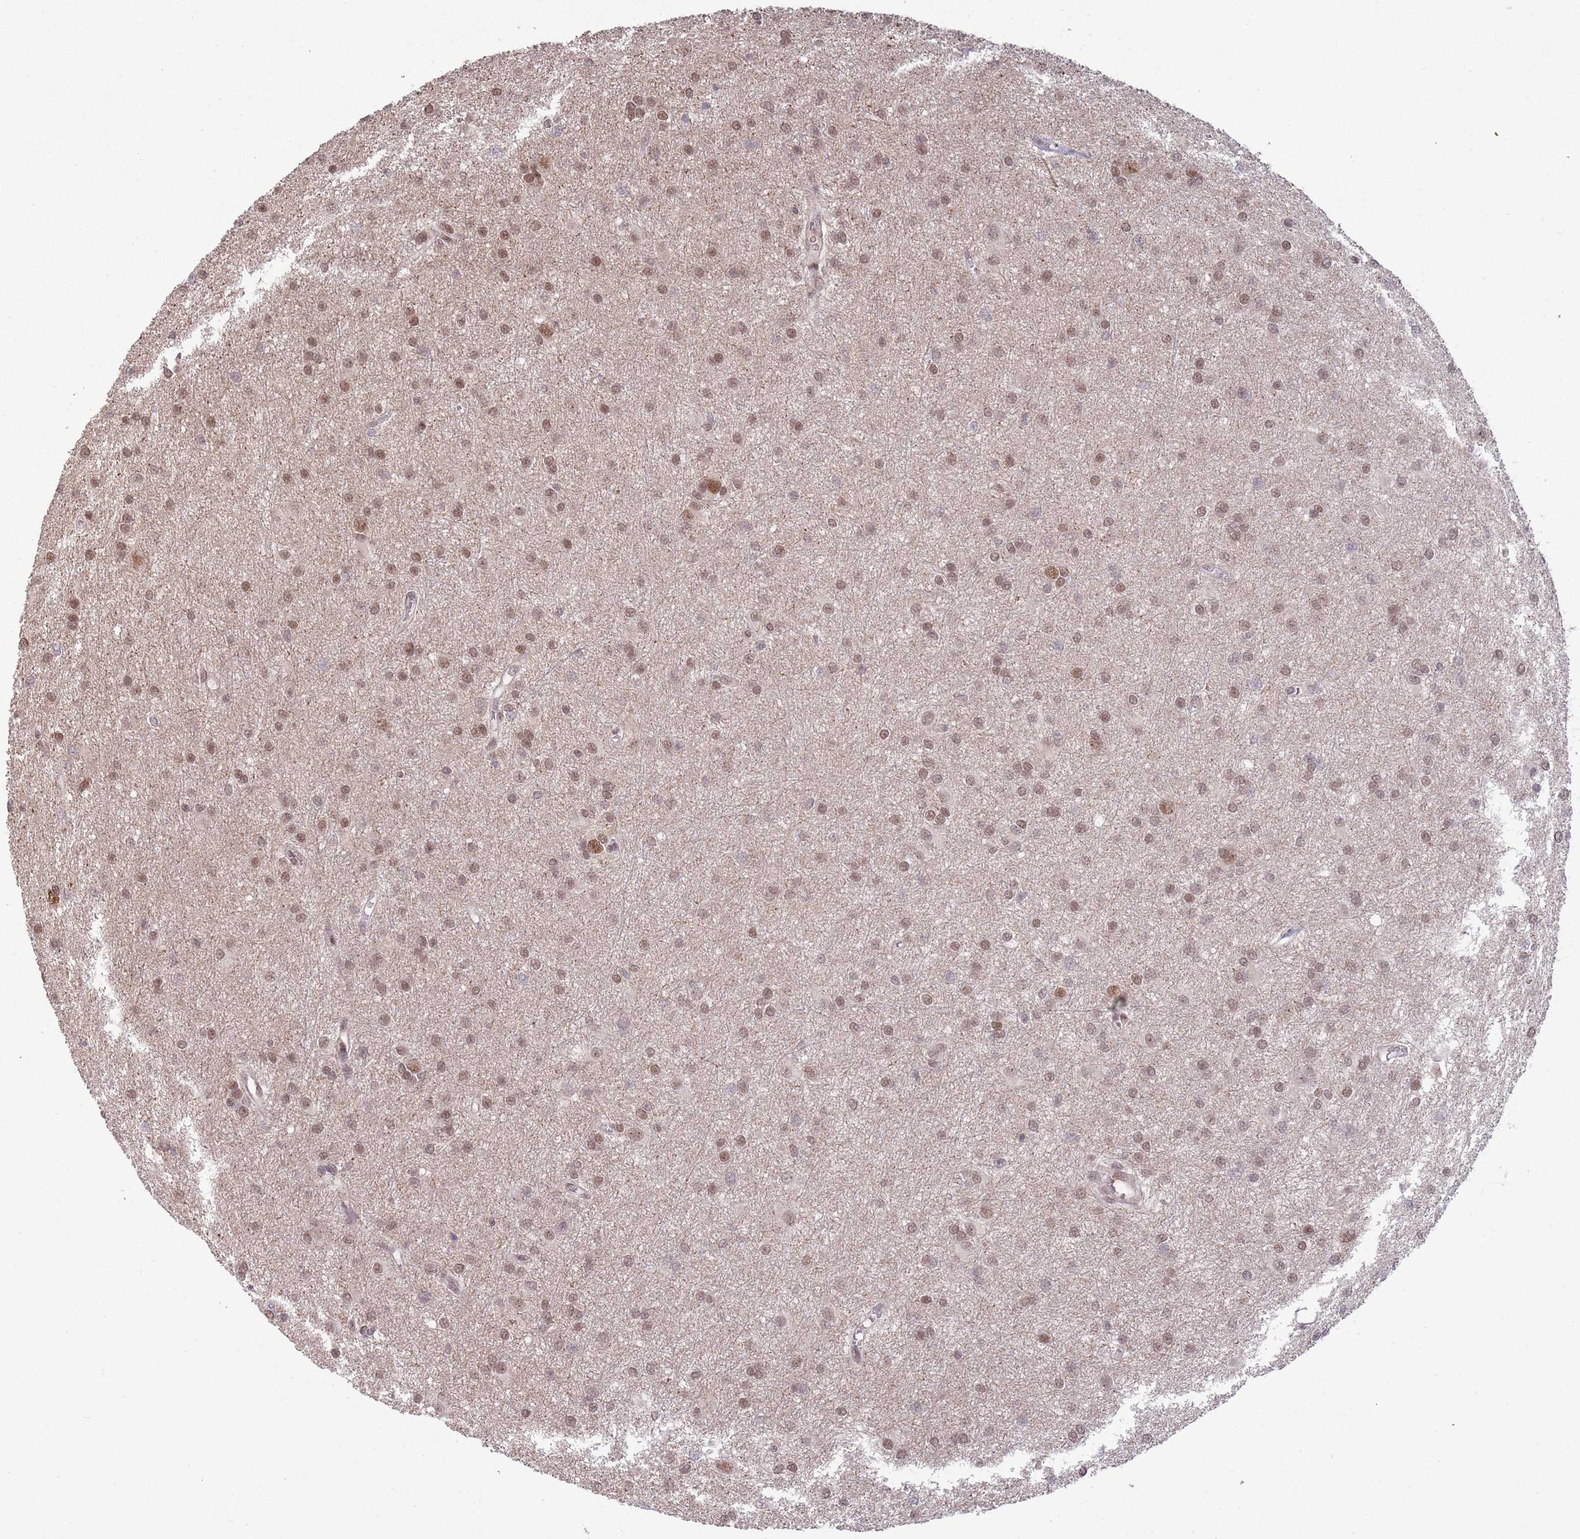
{"staining": {"intensity": "moderate", "quantity": ">75%", "location": "nuclear"}, "tissue": "glioma", "cell_type": "Tumor cells", "image_type": "cancer", "snomed": [{"axis": "morphology", "description": "Glioma, malignant, High grade"}, {"axis": "topography", "description": "Brain"}], "caption": "Human glioma stained for a protein (brown) demonstrates moderate nuclear positive positivity in about >75% of tumor cells.", "gene": "ZBTB7A", "patient": {"sex": "female", "age": 50}}